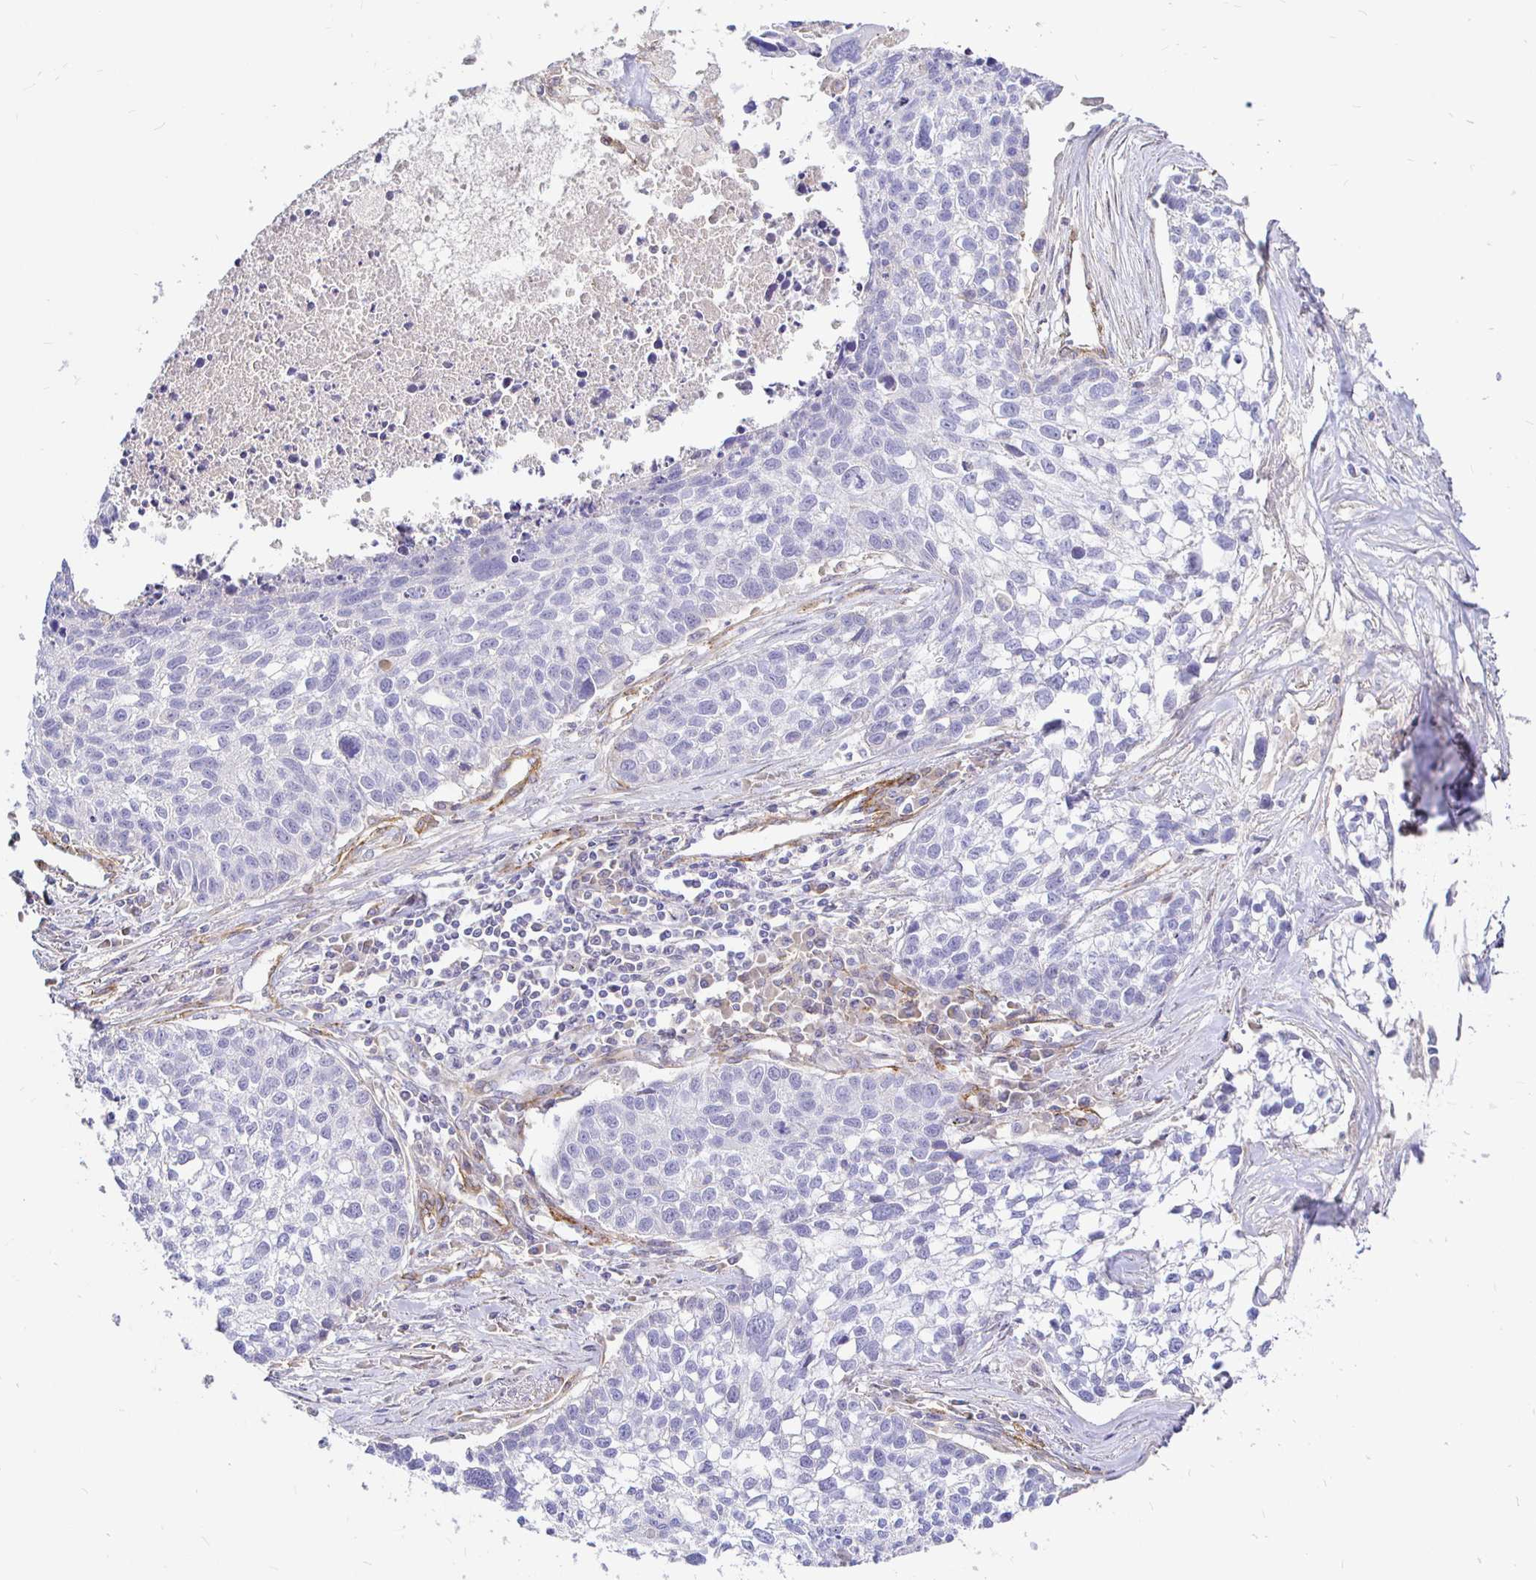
{"staining": {"intensity": "negative", "quantity": "none", "location": "none"}, "tissue": "lung cancer", "cell_type": "Tumor cells", "image_type": "cancer", "snomed": [{"axis": "morphology", "description": "Squamous cell carcinoma, NOS"}, {"axis": "topography", "description": "Lung"}], "caption": "The micrograph displays no staining of tumor cells in lung cancer.", "gene": "PALM2AKAP2", "patient": {"sex": "male", "age": 74}}